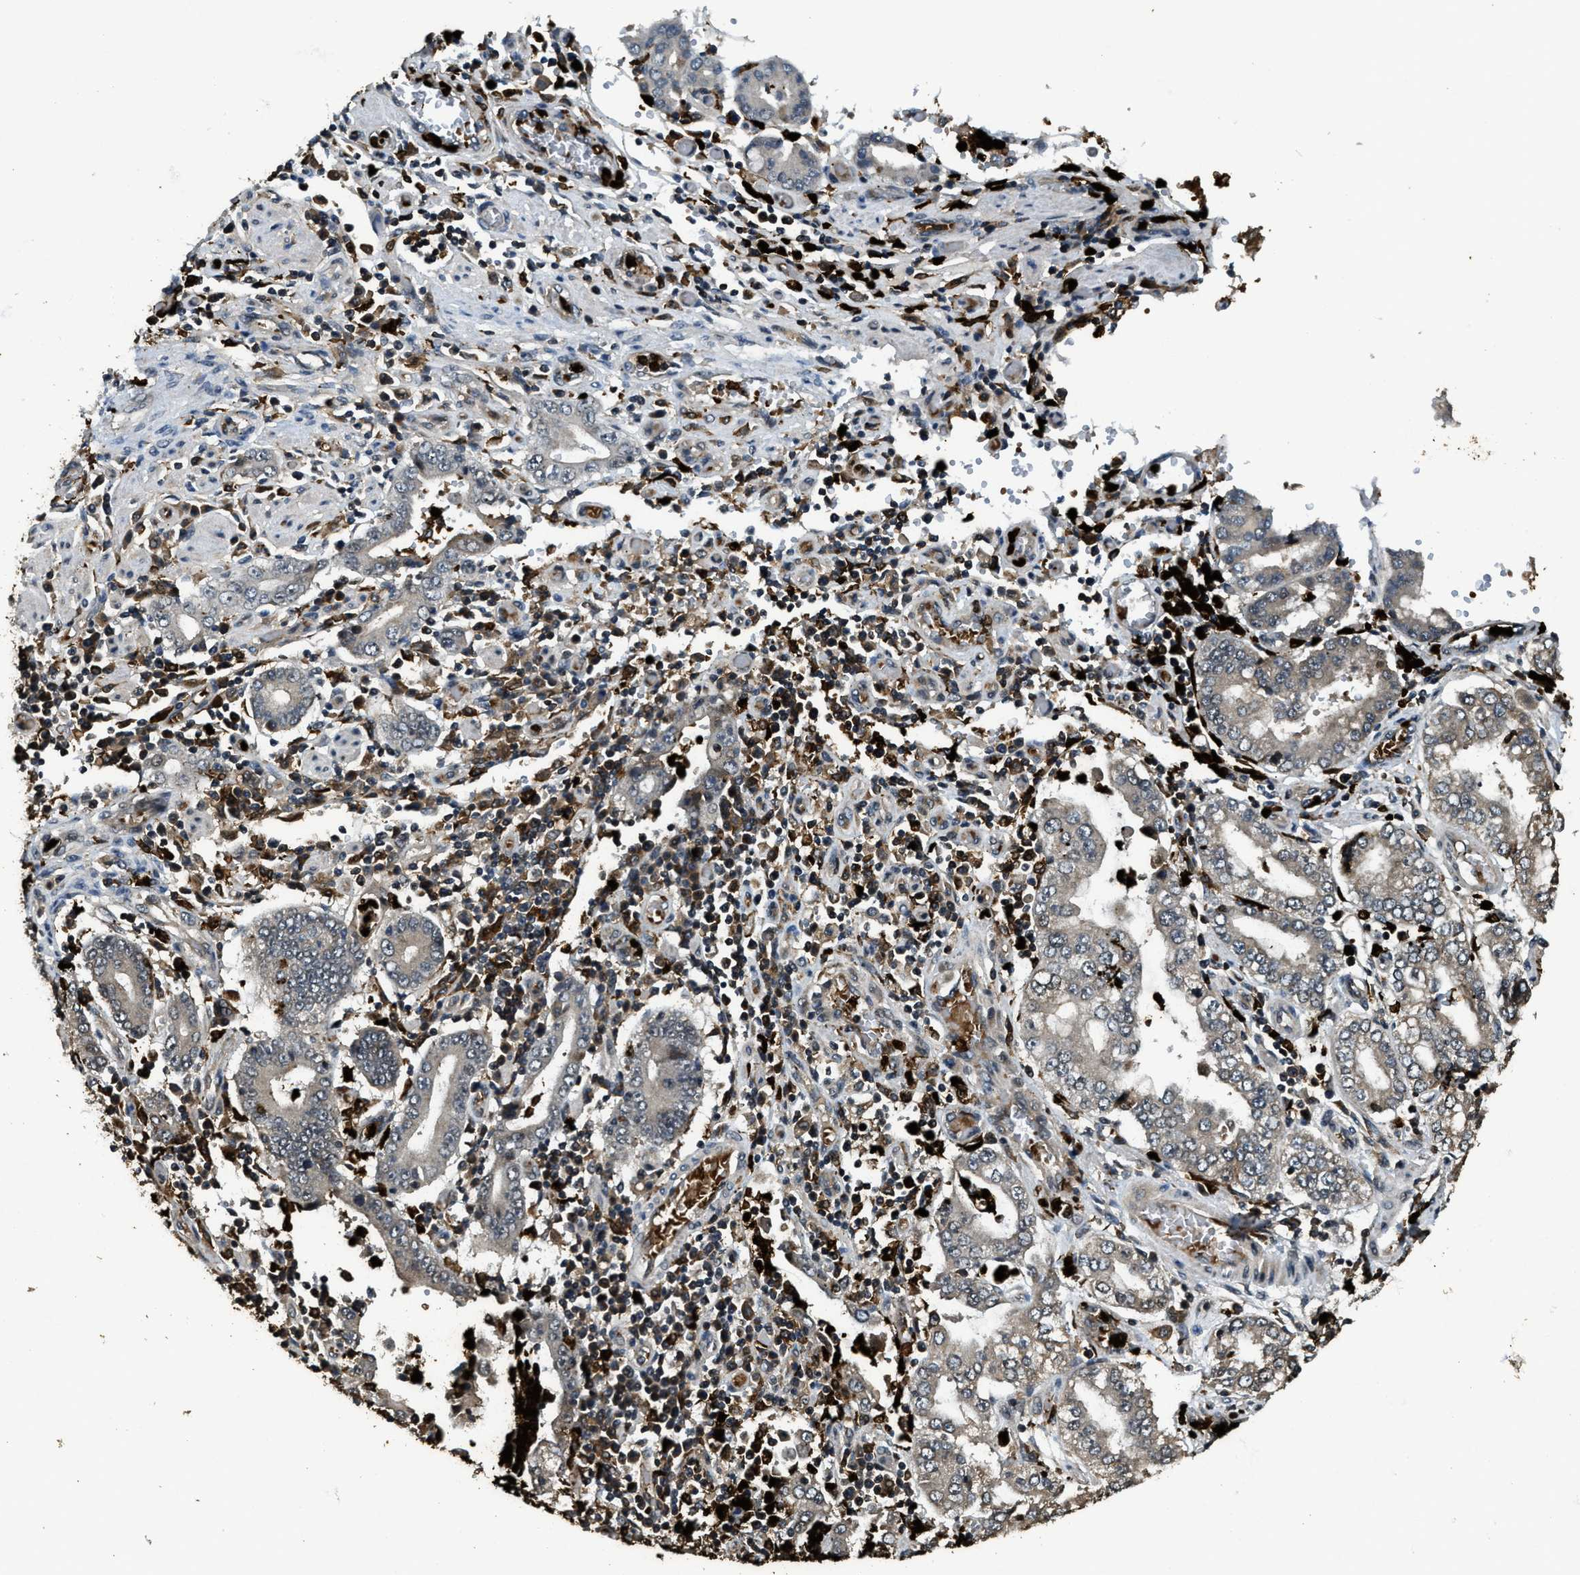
{"staining": {"intensity": "weak", "quantity": "<25%", "location": "cytoplasmic/membranous"}, "tissue": "stomach cancer", "cell_type": "Tumor cells", "image_type": "cancer", "snomed": [{"axis": "morphology", "description": "Adenocarcinoma, NOS"}, {"axis": "topography", "description": "Stomach"}], "caption": "An immunohistochemistry (IHC) photomicrograph of stomach cancer is shown. There is no staining in tumor cells of stomach cancer.", "gene": "RNF141", "patient": {"sex": "male", "age": 76}}